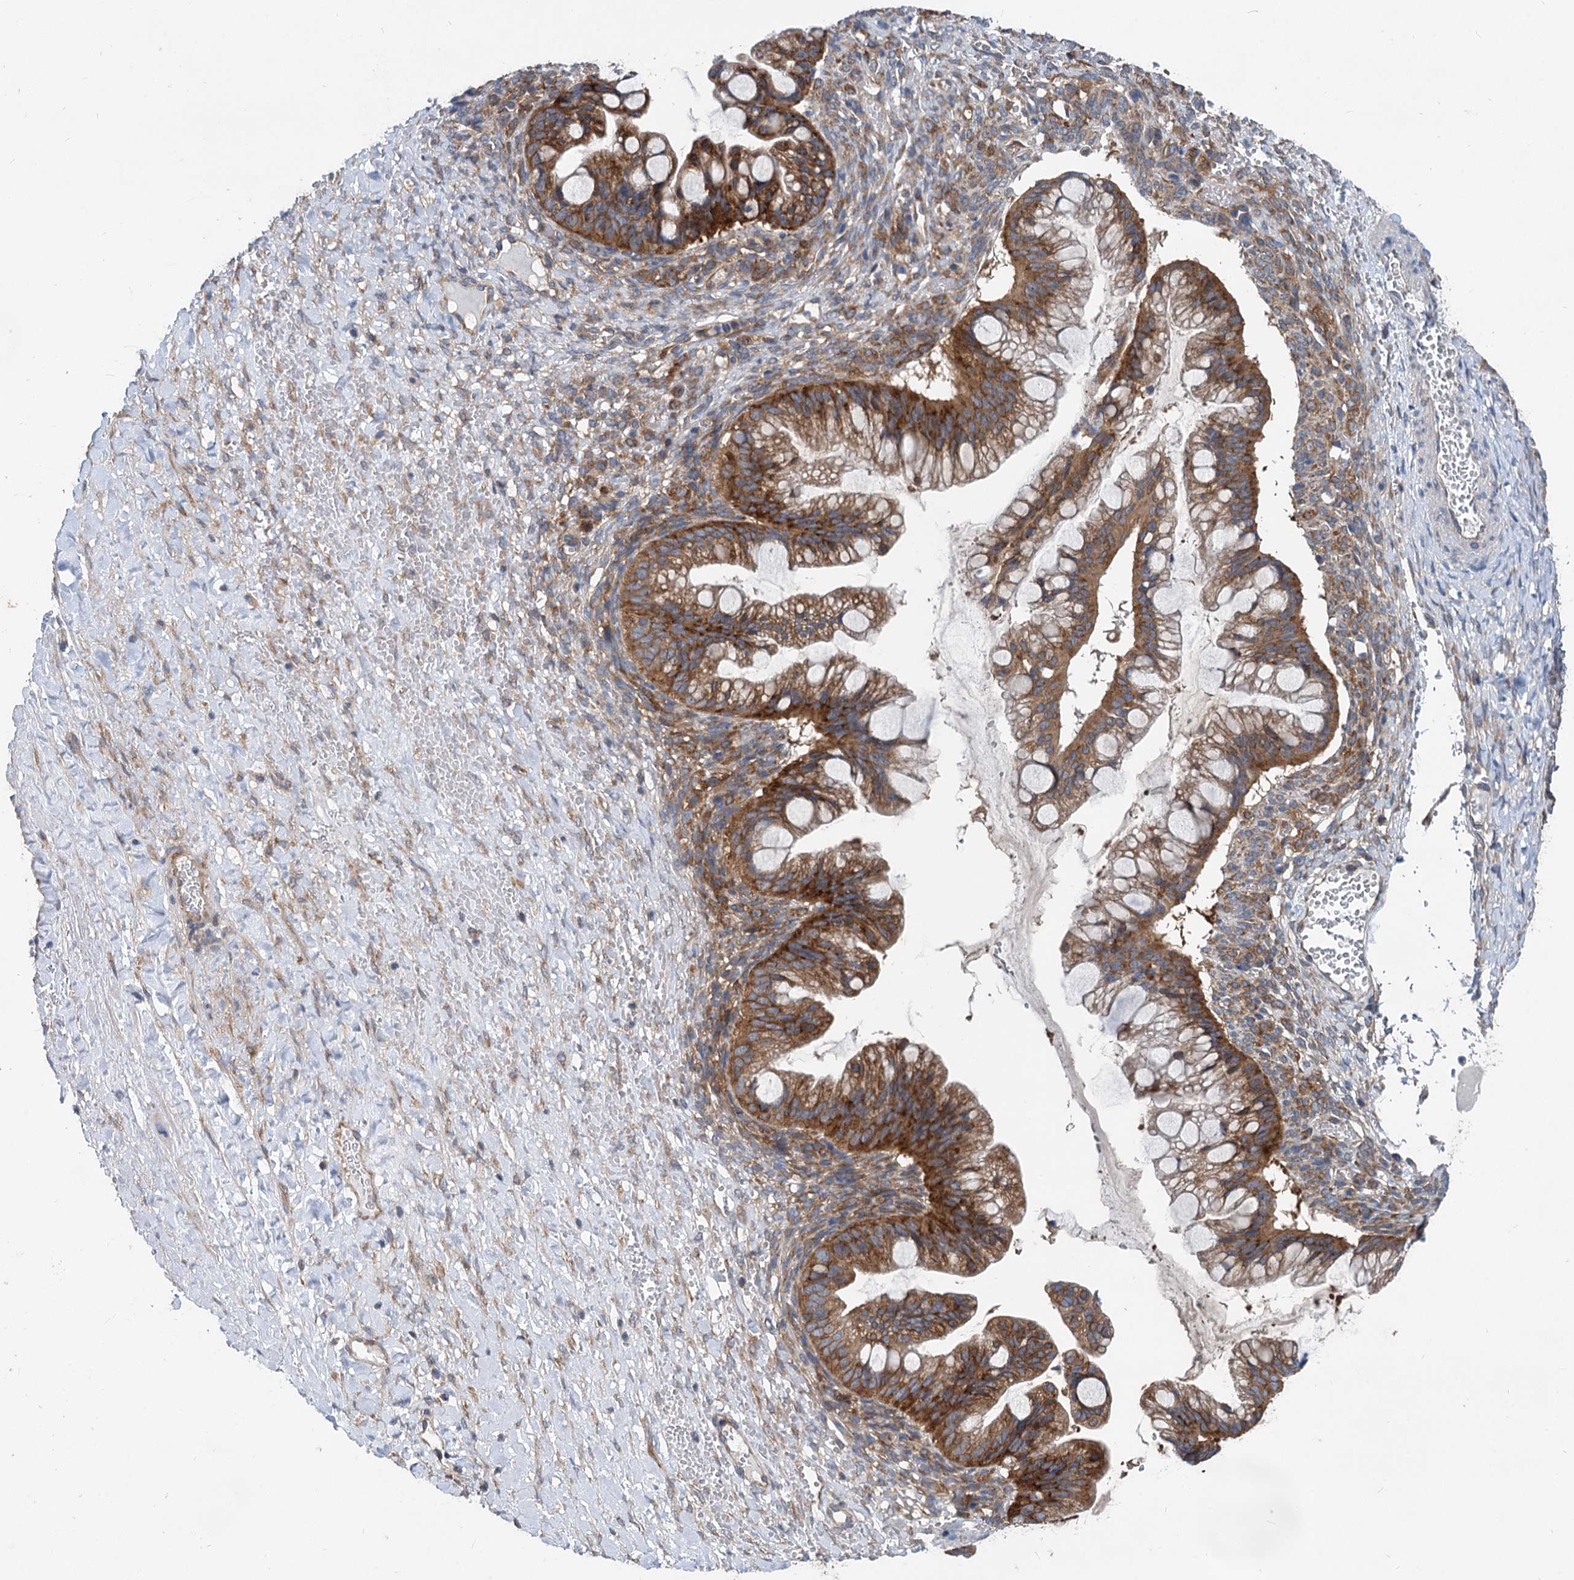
{"staining": {"intensity": "moderate", "quantity": ">75%", "location": "cytoplasmic/membranous"}, "tissue": "ovarian cancer", "cell_type": "Tumor cells", "image_type": "cancer", "snomed": [{"axis": "morphology", "description": "Cystadenocarcinoma, mucinous, NOS"}, {"axis": "topography", "description": "Ovary"}], "caption": "Immunohistochemistry (IHC) (DAB) staining of human ovarian mucinous cystadenocarcinoma shows moderate cytoplasmic/membranous protein expression in approximately >75% of tumor cells.", "gene": "EIF2B2", "patient": {"sex": "female", "age": 73}}